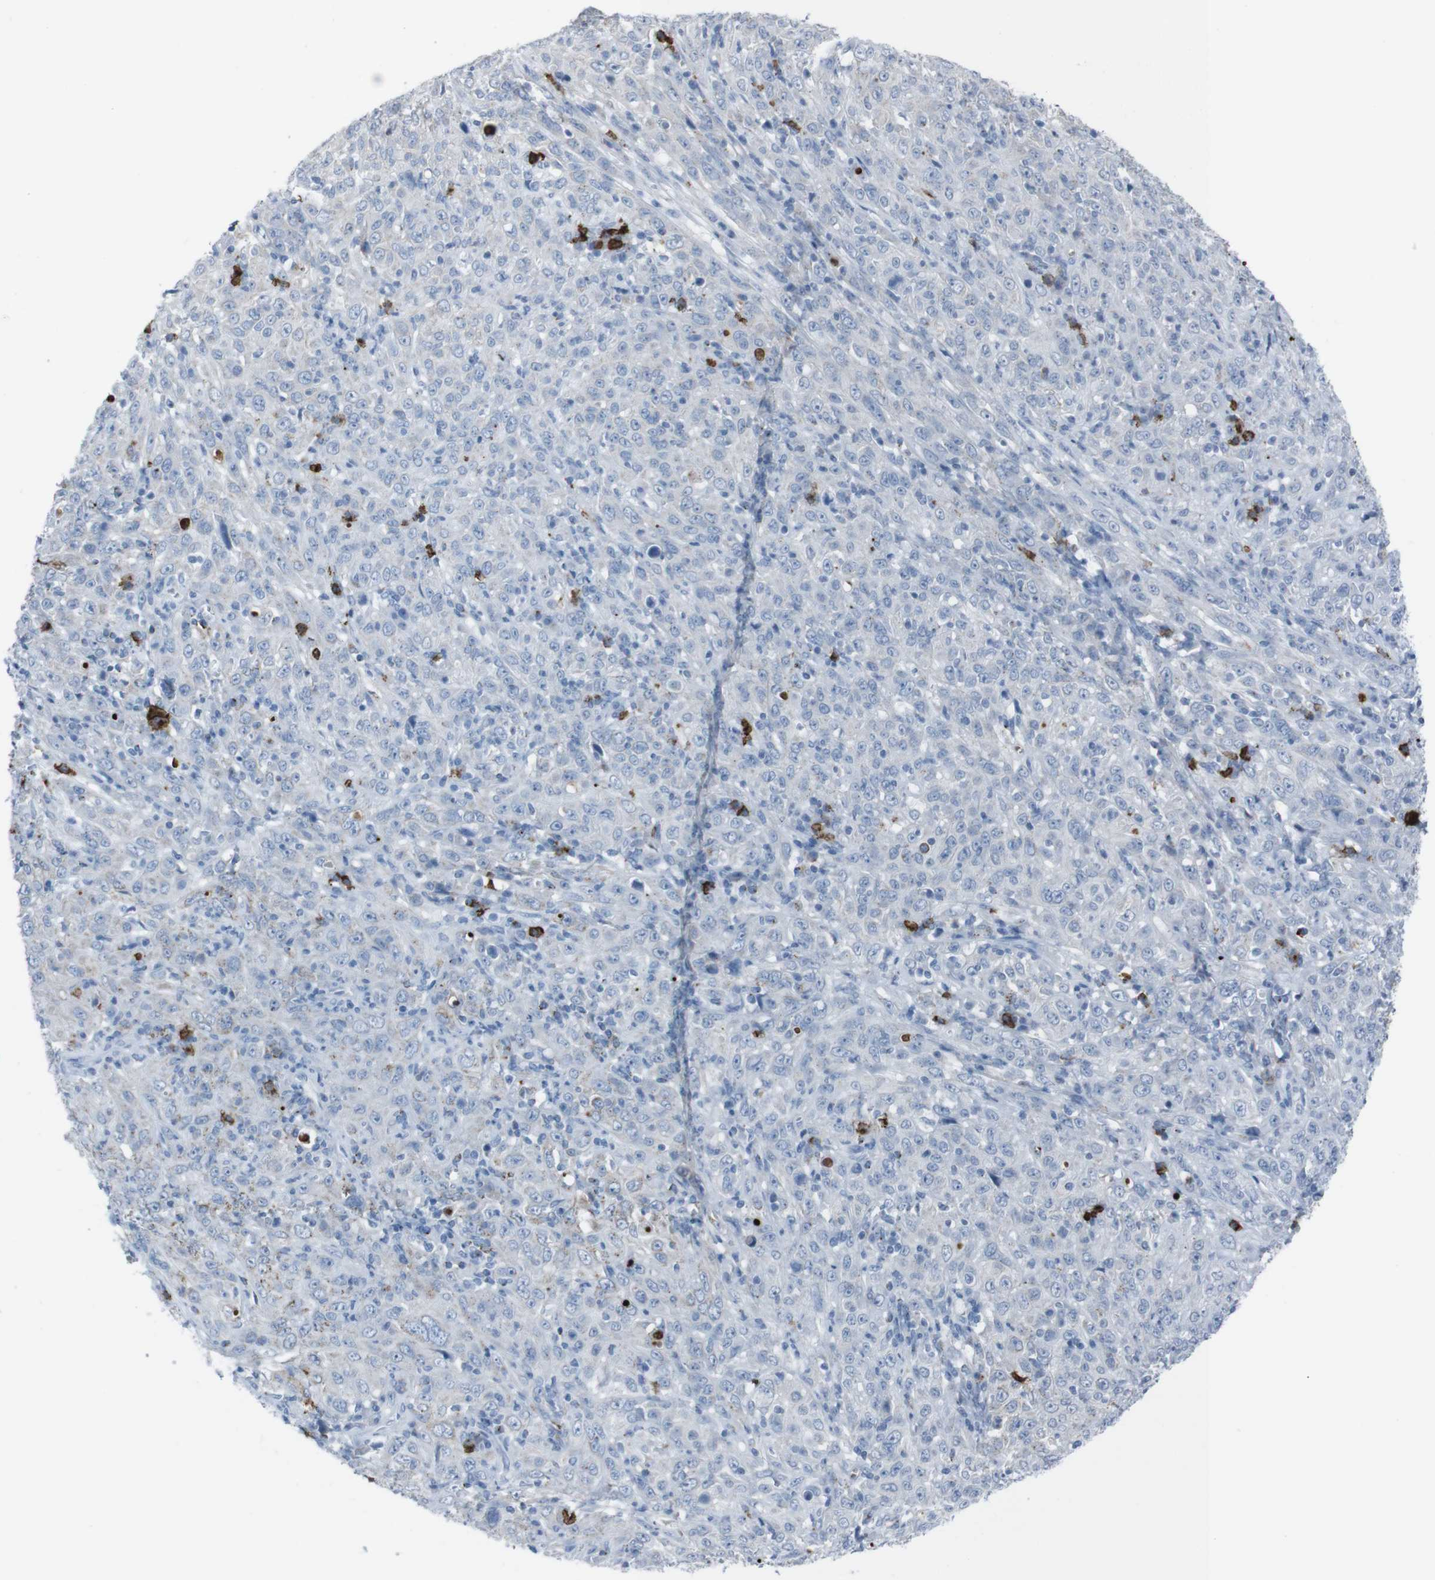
{"staining": {"intensity": "negative", "quantity": "none", "location": "none"}, "tissue": "cervical cancer", "cell_type": "Tumor cells", "image_type": "cancer", "snomed": [{"axis": "morphology", "description": "Squamous cell carcinoma, NOS"}, {"axis": "topography", "description": "Cervix"}], "caption": "A photomicrograph of human squamous cell carcinoma (cervical) is negative for staining in tumor cells.", "gene": "ST6GAL1", "patient": {"sex": "female", "age": 46}}